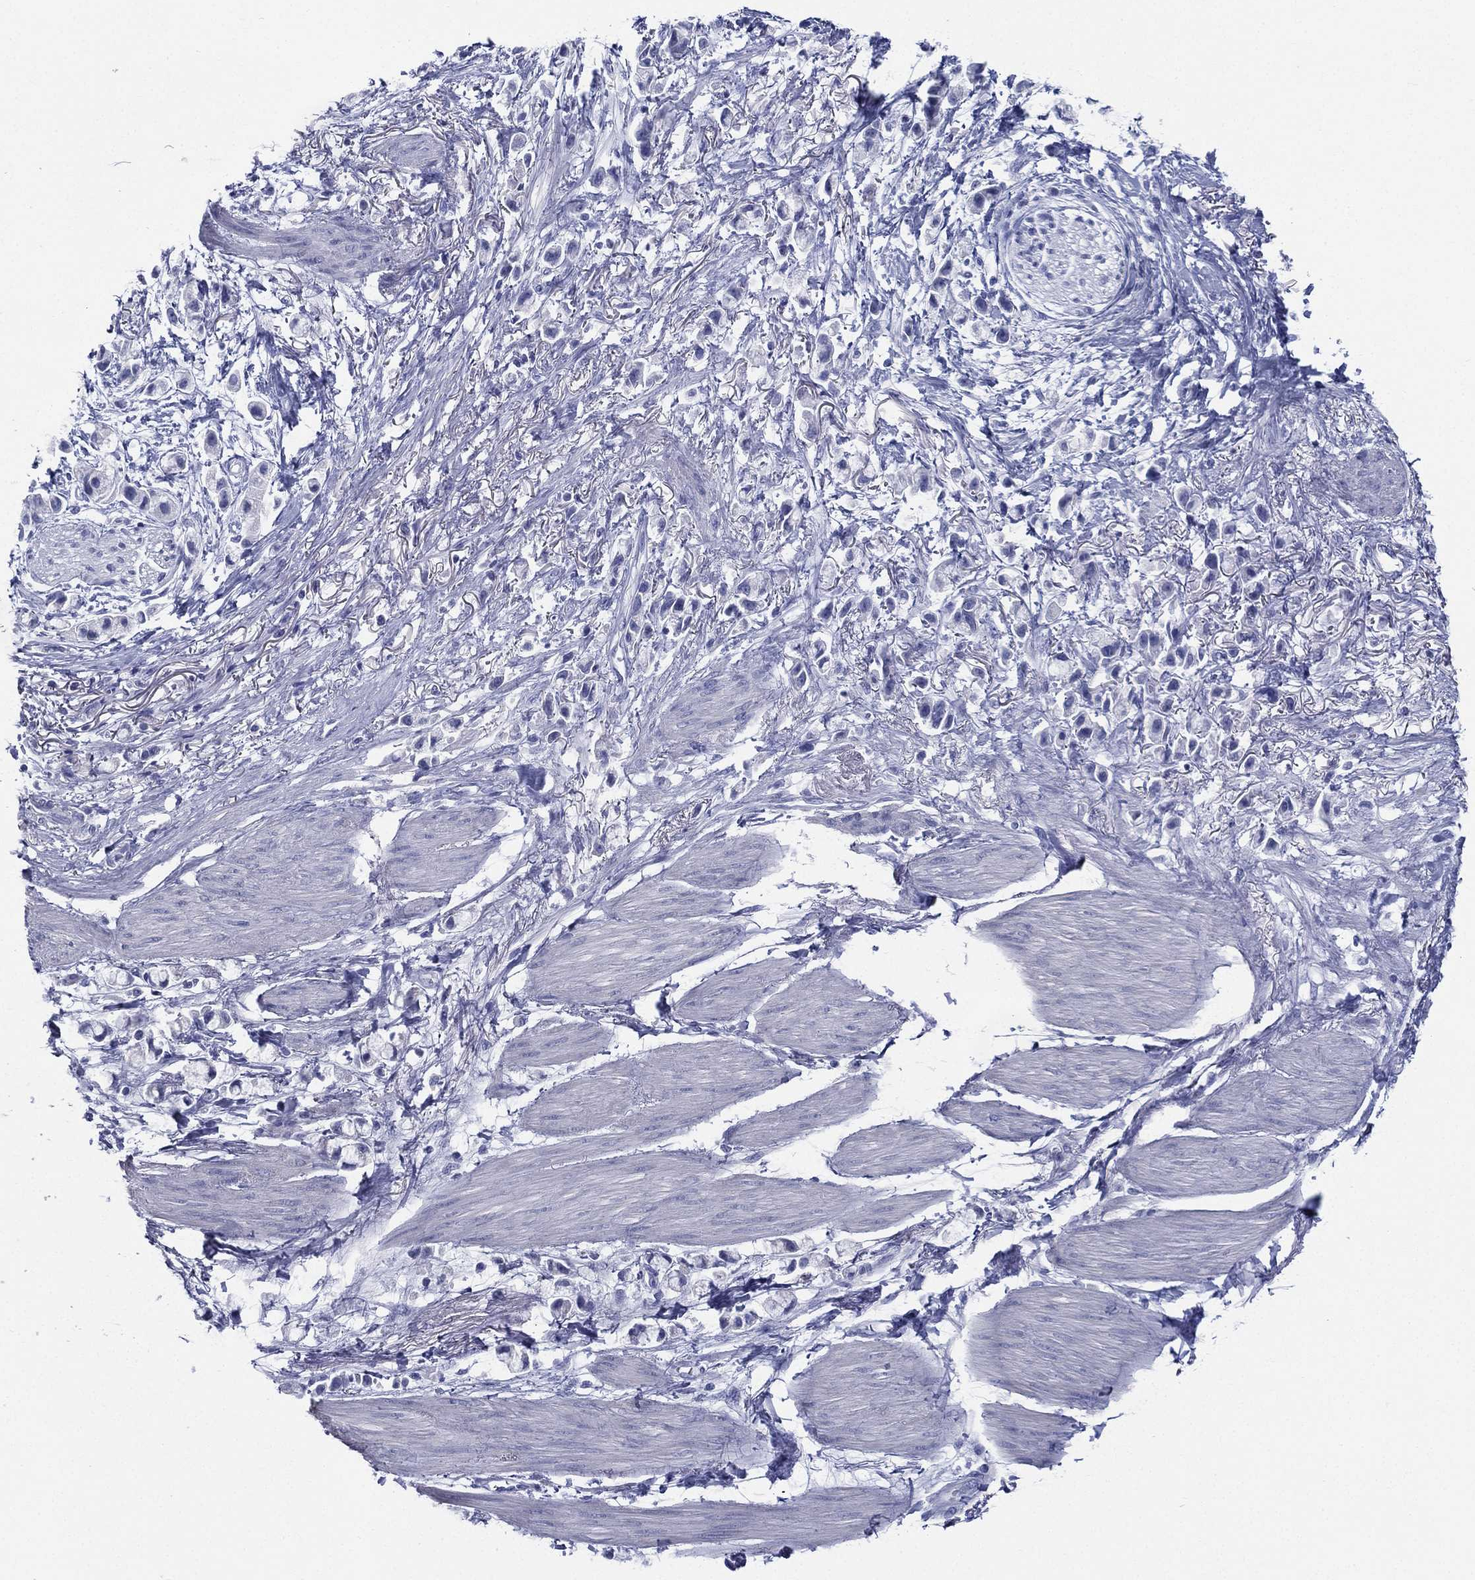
{"staining": {"intensity": "negative", "quantity": "none", "location": "none"}, "tissue": "stomach cancer", "cell_type": "Tumor cells", "image_type": "cancer", "snomed": [{"axis": "morphology", "description": "Adenocarcinoma, NOS"}, {"axis": "topography", "description": "Stomach"}], "caption": "The image shows no staining of tumor cells in stomach adenocarcinoma. Nuclei are stained in blue.", "gene": "RSPH4A", "patient": {"sex": "female", "age": 81}}